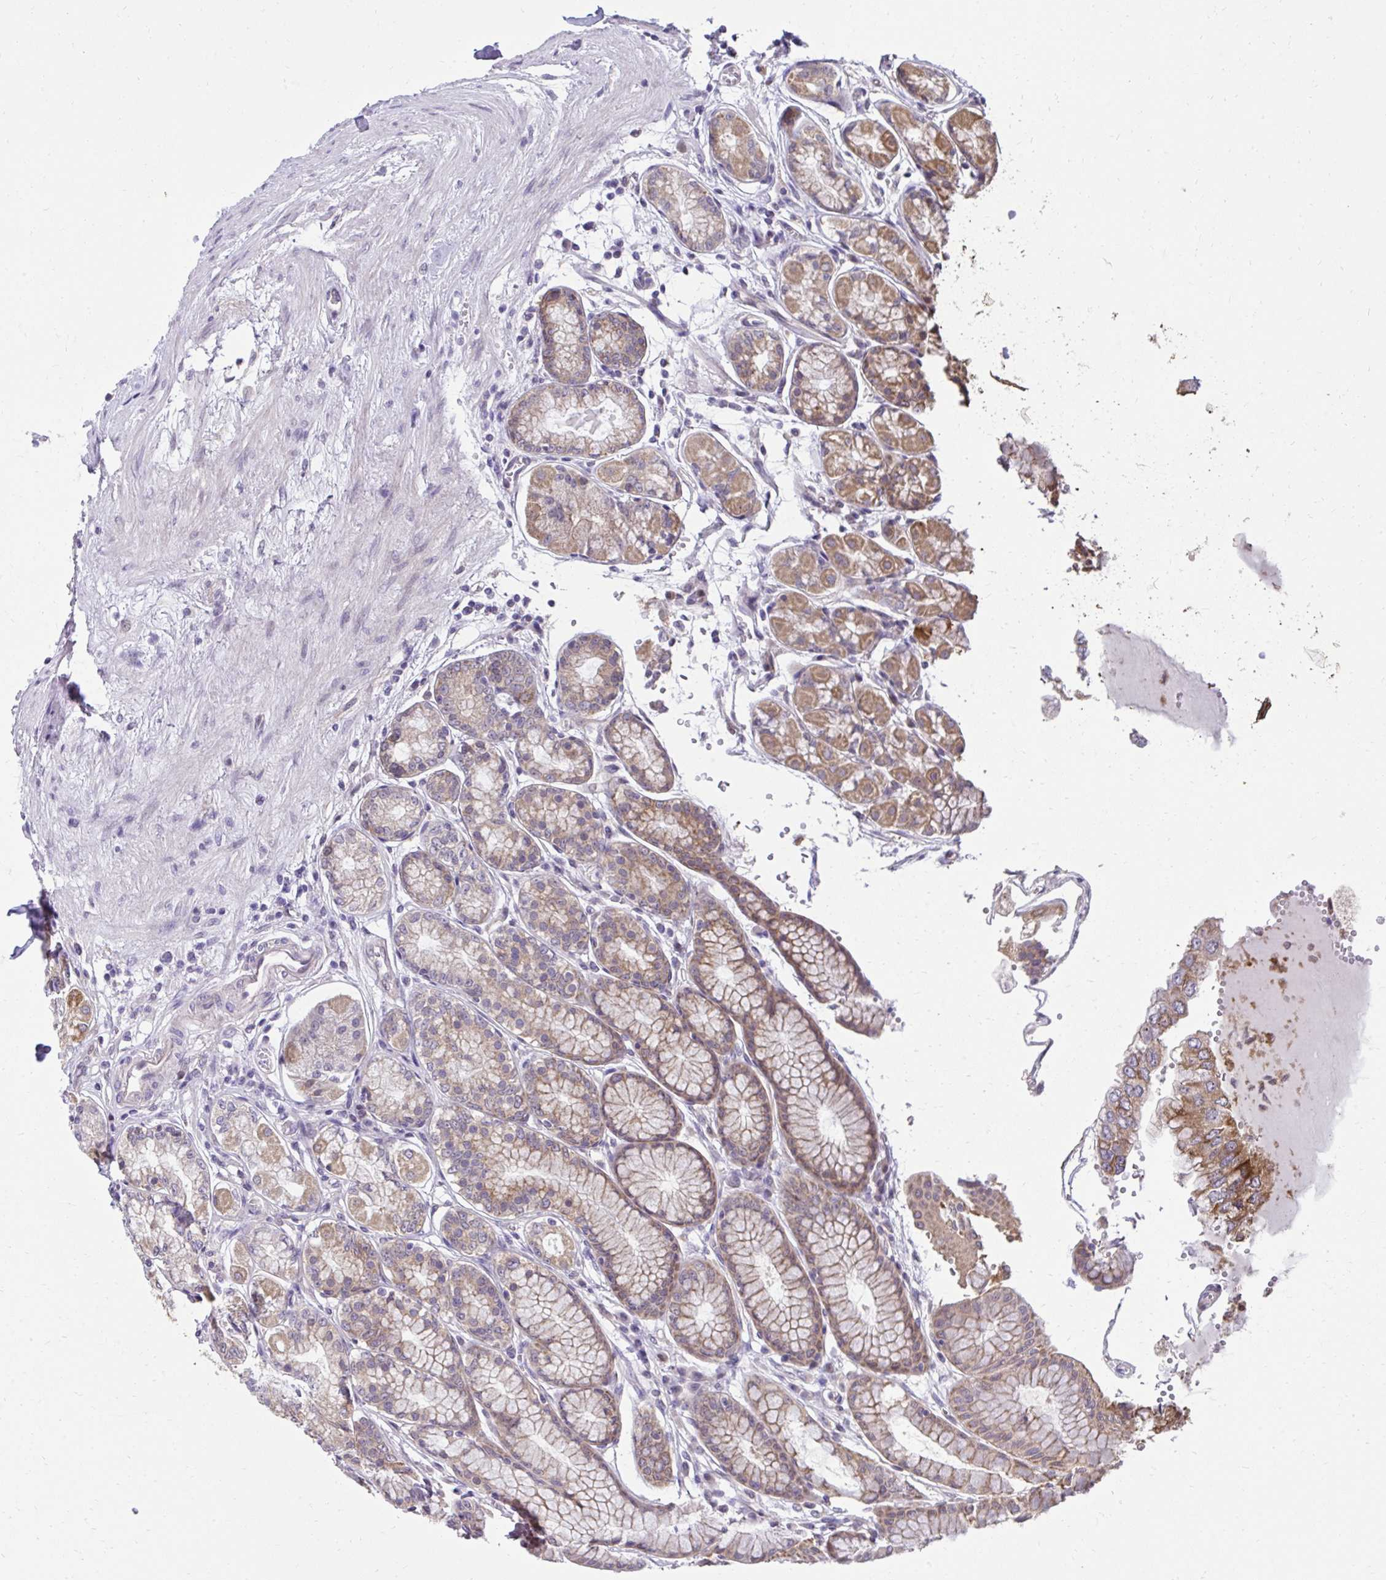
{"staining": {"intensity": "strong", "quantity": "25%-75%", "location": "cytoplasmic/membranous"}, "tissue": "stomach", "cell_type": "Glandular cells", "image_type": "normal", "snomed": [{"axis": "morphology", "description": "Normal tissue, NOS"}, {"axis": "topography", "description": "Stomach"}, {"axis": "topography", "description": "Stomach, lower"}], "caption": "High-magnification brightfield microscopy of normal stomach stained with DAB (3,3'-diaminobenzidine) (brown) and counterstained with hematoxylin (blue). glandular cells exhibit strong cytoplasmic/membranous staining is appreciated in about25%-75% of cells.", "gene": "RDH14", "patient": {"sex": "male", "age": 76}}